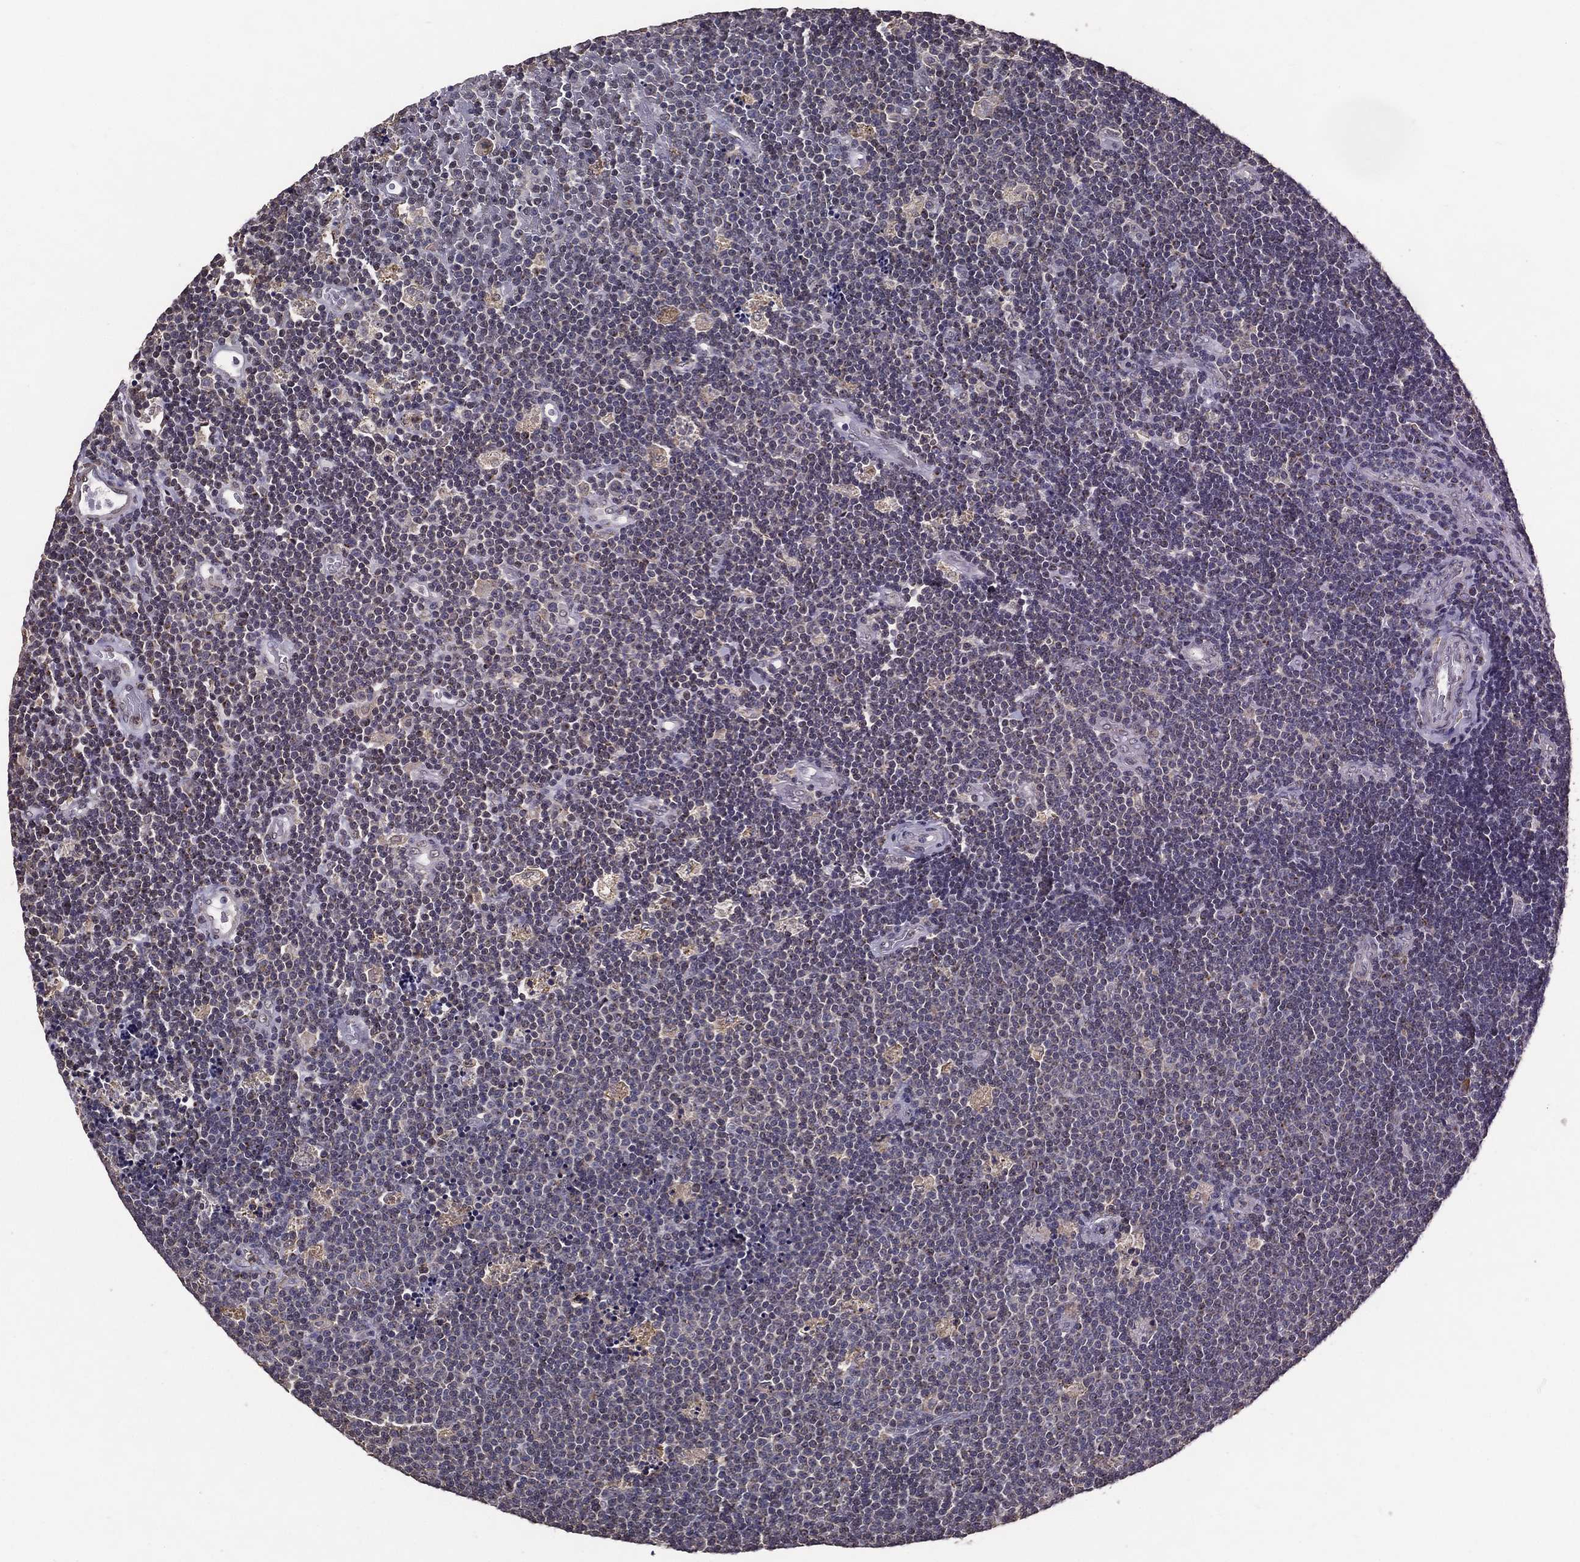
{"staining": {"intensity": "negative", "quantity": "none", "location": "none"}, "tissue": "lymphoma", "cell_type": "Tumor cells", "image_type": "cancer", "snomed": [{"axis": "morphology", "description": "Malignant lymphoma, non-Hodgkin's type, Low grade"}, {"axis": "topography", "description": "Brain"}], "caption": "Immunohistochemistry (IHC) image of neoplastic tissue: low-grade malignant lymphoma, non-Hodgkin's type stained with DAB (3,3'-diaminobenzidine) reveals no significant protein staining in tumor cells.", "gene": "GPR183", "patient": {"sex": "female", "age": 66}}